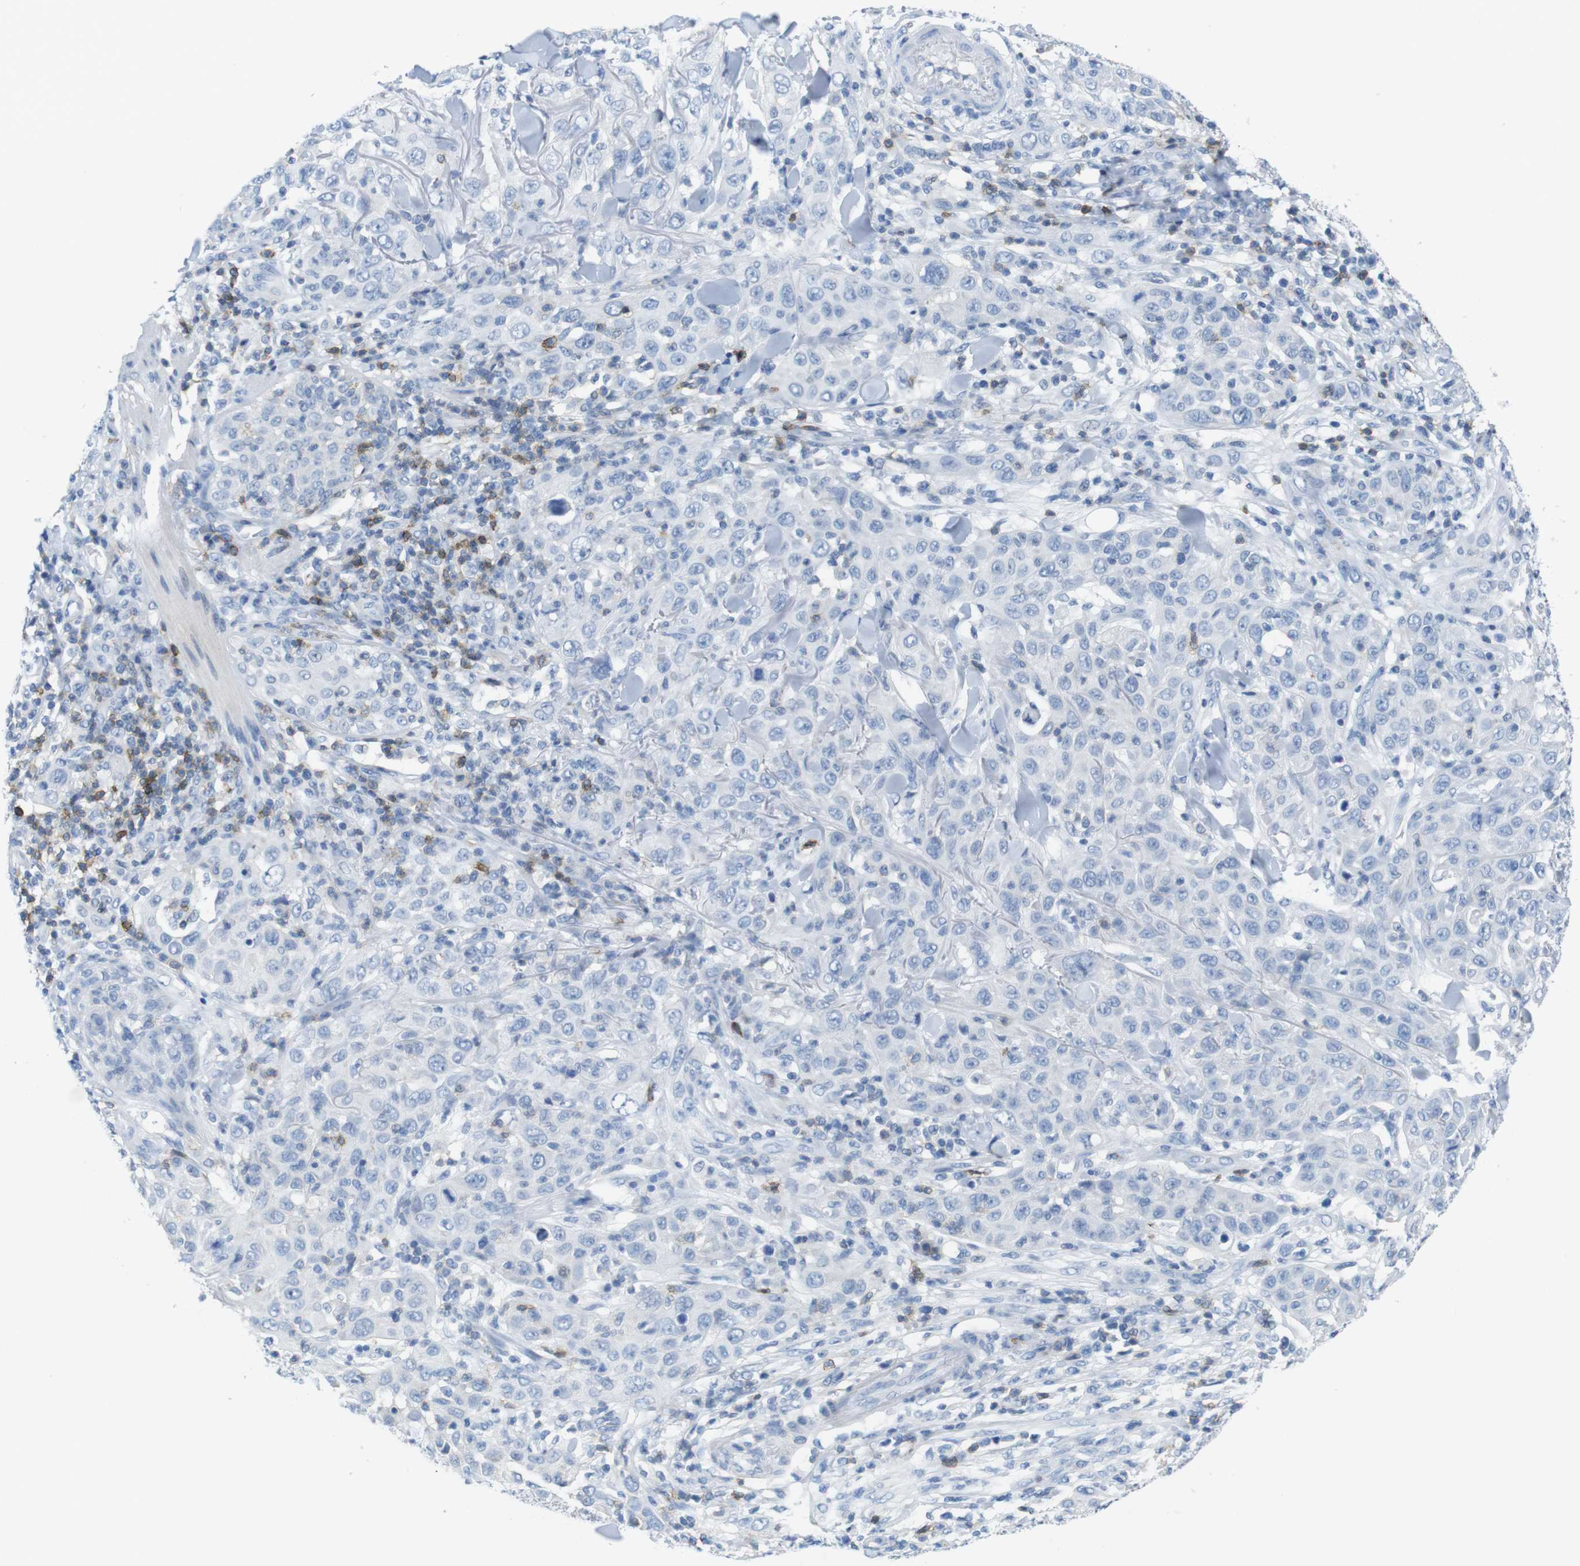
{"staining": {"intensity": "negative", "quantity": "none", "location": "none"}, "tissue": "skin cancer", "cell_type": "Tumor cells", "image_type": "cancer", "snomed": [{"axis": "morphology", "description": "Squamous cell carcinoma, NOS"}, {"axis": "topography", "description": "Skin"}], "caption": "Micrograph shows no significant protein positivity in tumor cells of skin cancer. Brightfield microscopy of IHC stained with DAB (3,3'-diaminobenzidine) (brown) and hematoxylin (blue), captured at high magnification.", "gene": "CD5", "patient": {"sex": "female", "age": 88}}